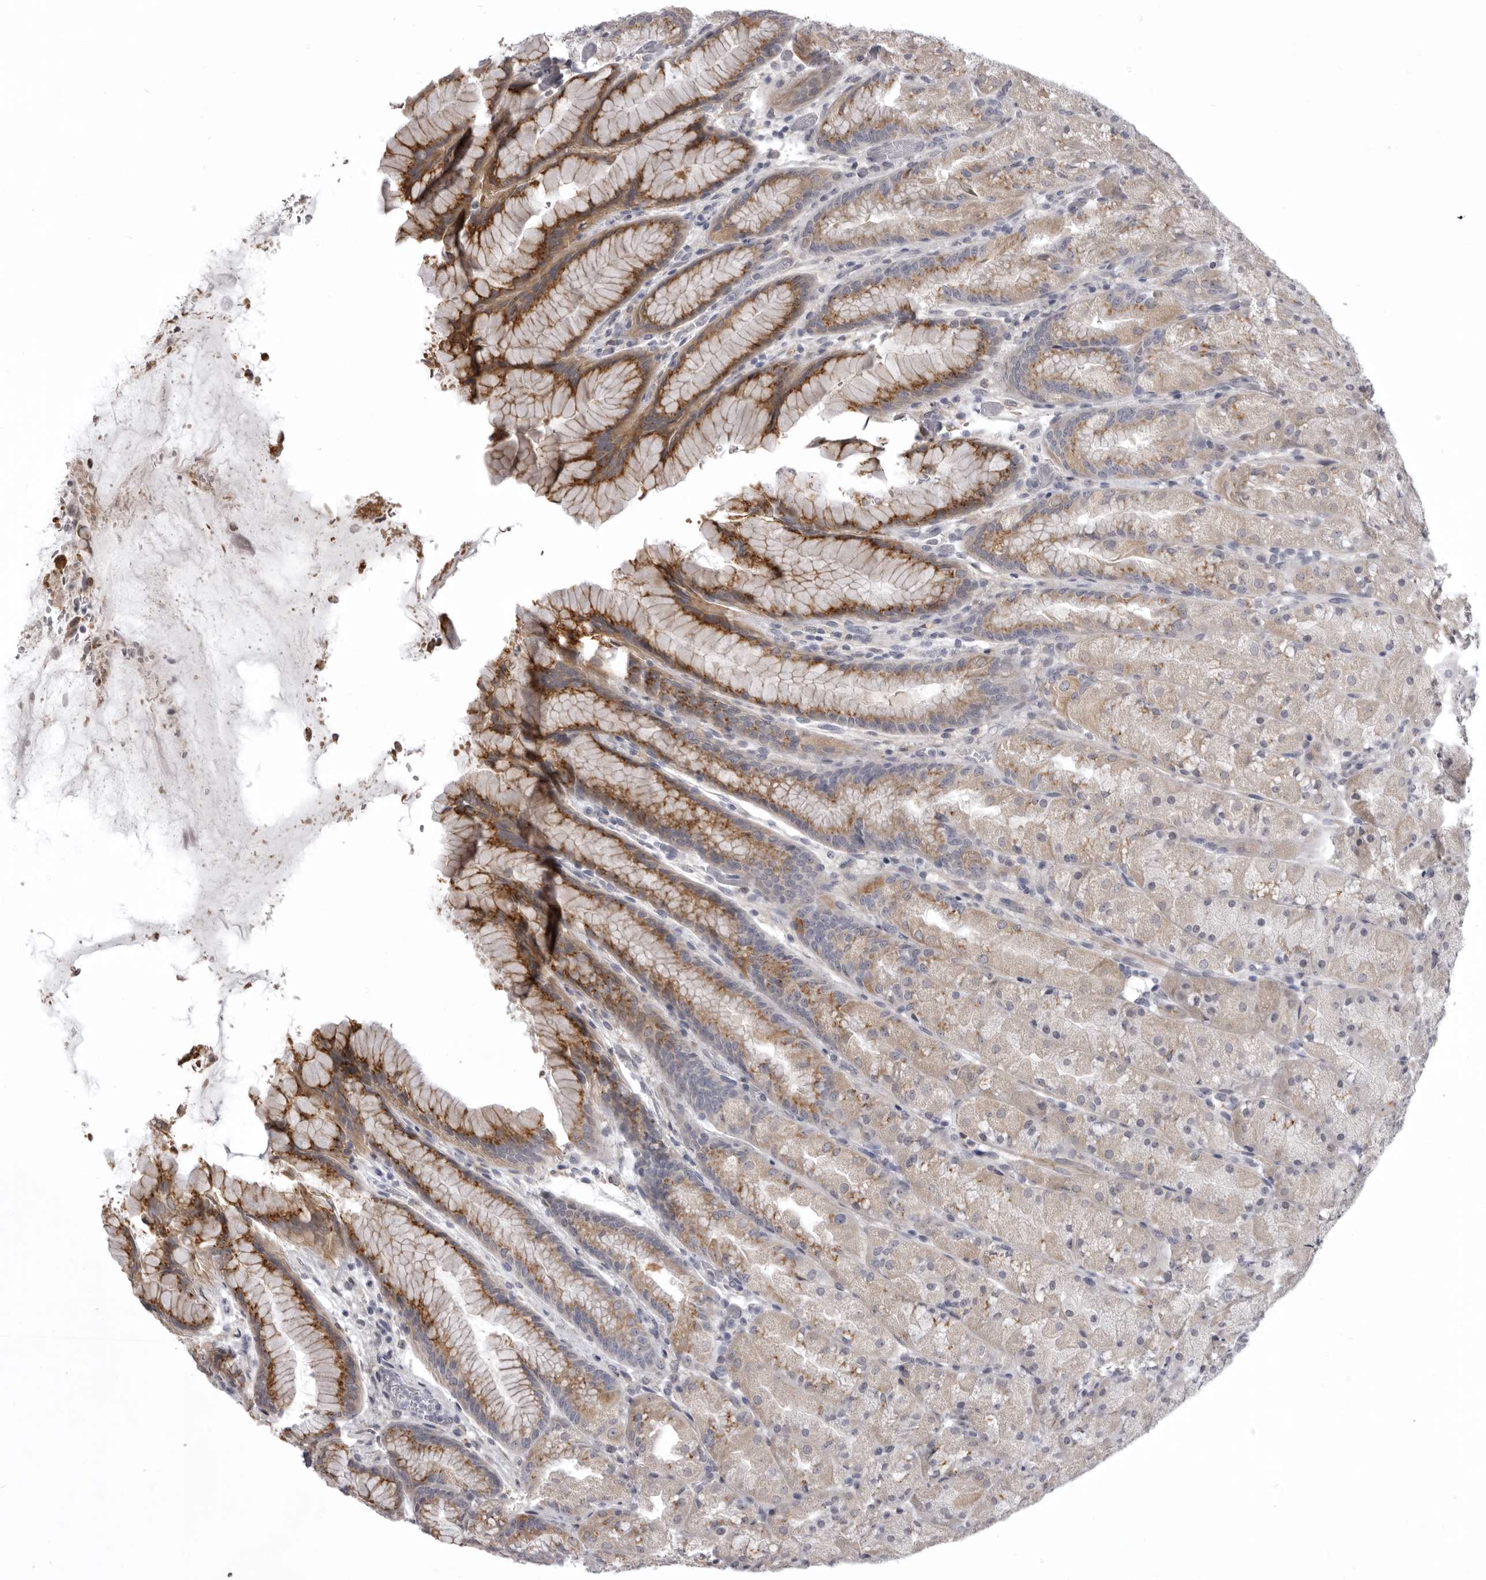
{"staining": {"intensity": "strong", "quantity": "<25%", "location": "cytoplasmic/membranous"}, "tissue": "stomach", "cell_type": "Glandular cells", "image_type": "normal", "snomed": [{"axis": "morphology", "description": "Normal tissue, NOS"}, {"axis": "topography", "description": "Stomach, upper"}, {"axis": "topography", "description": "Stomach"}], "caption": "Immunohistochemical staining of benign human stomach exhibits <25% levels of strong cytoplasmic/membranous protein staining in about <25% of glandular cells.", "gene": "NCEH1", "patient": {"sex": "male", "age": 48}}